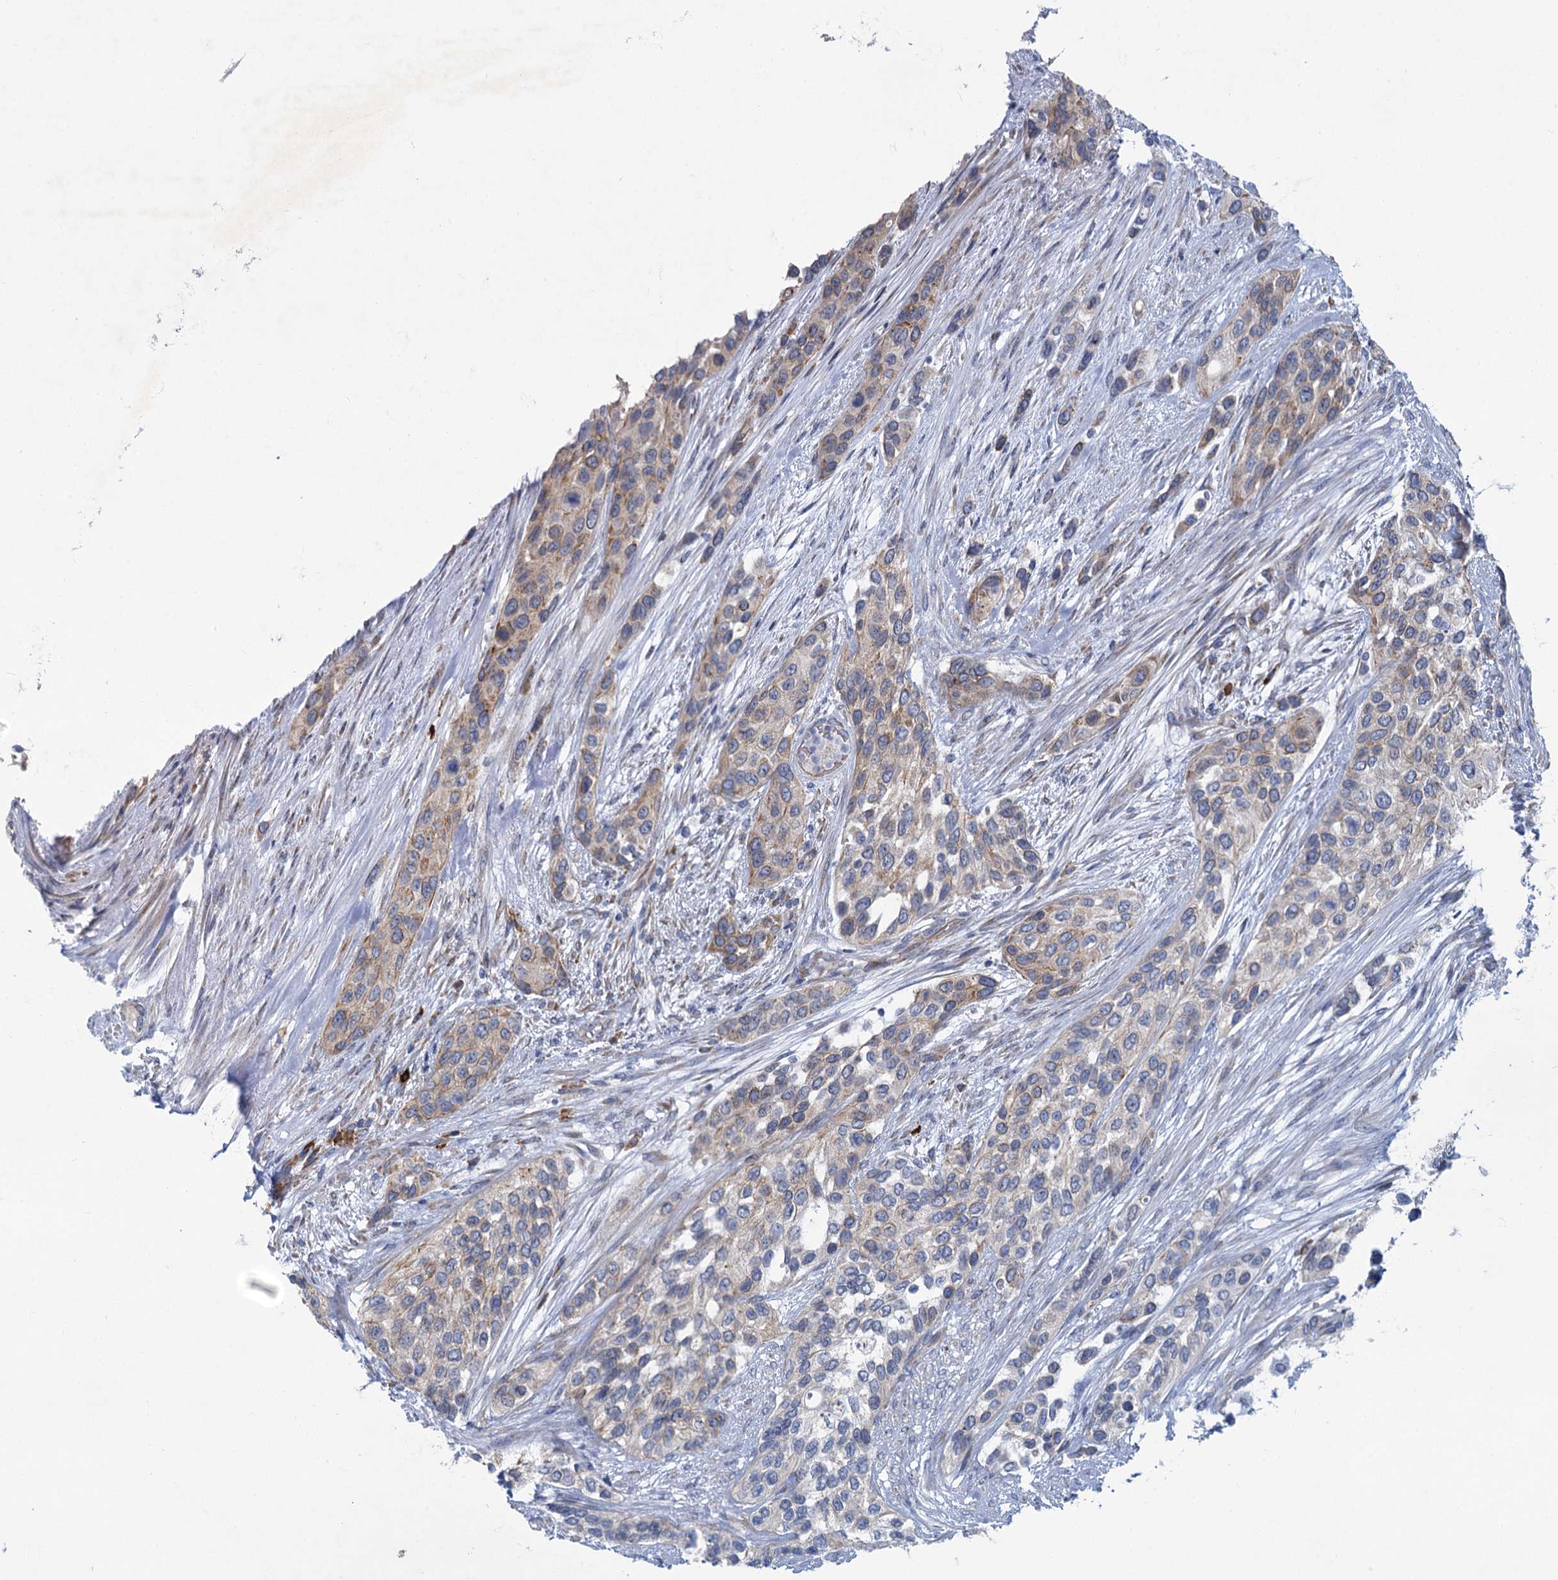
{"staining": {"intensity": "weak", "quantity": "25%-75%", "location": "cytoplasmic/membranous"}, "tissue": "urothelial cancer", "cell_type": "Tumor cells", "image_type": "cancer", "snomed": [{"axis": "morphology", "description": "Normal tissue, NOS"}, {"axis": "morphology", "description": "Urothelial carcinoma, High grade"}, {"axis": "topography", "description": "Vascular tissue"}, {"axis": "topography", "description": "Urinary bladder"}], "caption": "An IHC micrograph of neoplastic tissue is shown. Protein staining in brown shows weak cytoplasmic/membranous positivity in urothelial cancer within tumor cells. (Brightfield microscopy of DAB IHC at high magnification).", "gene": "PRSS35", "patient": {"sex": "female", "age": 56}}